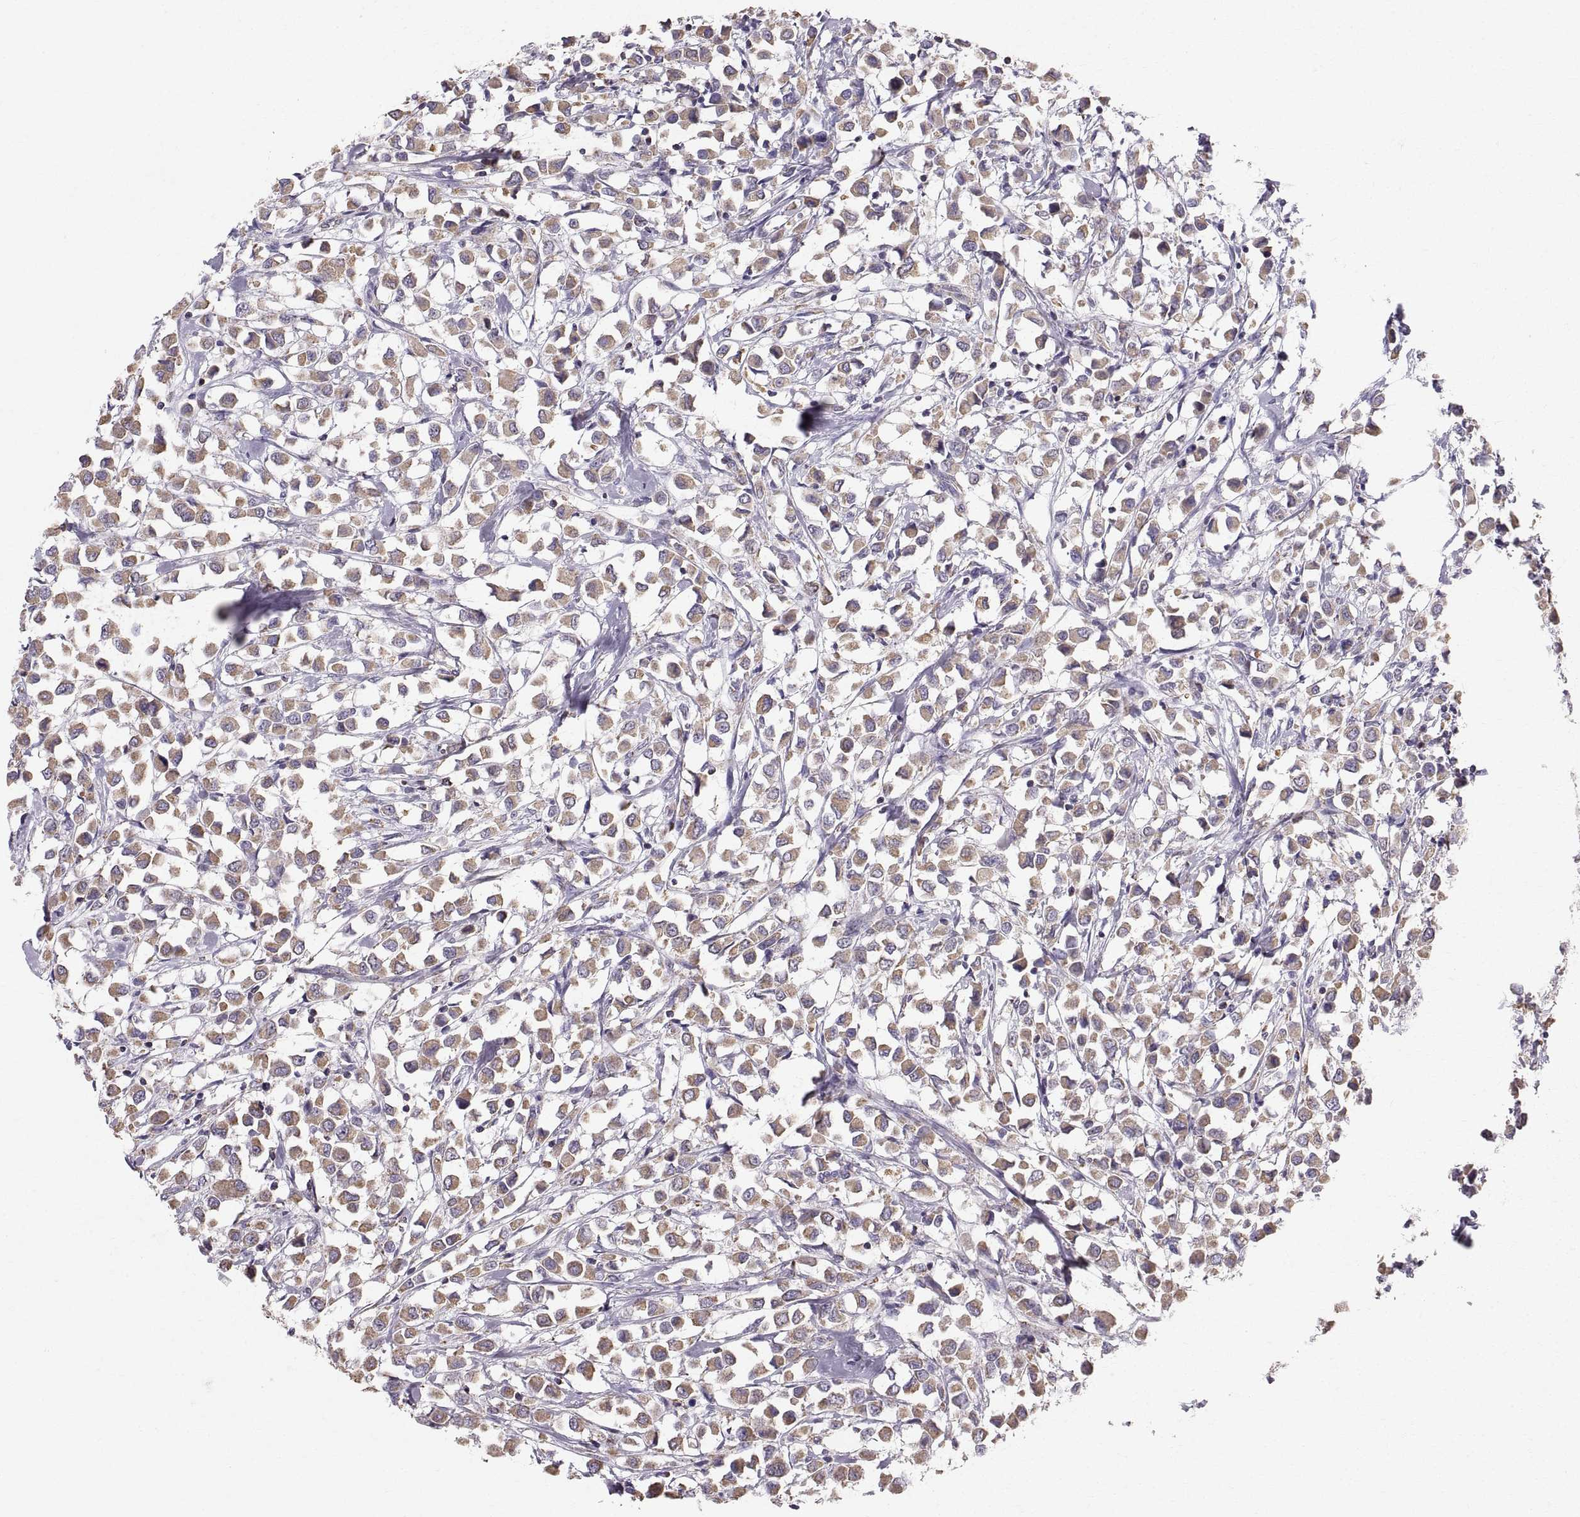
{"staining": {"intensity": "weak", "quantity": ">75%", "location": "cytoplasmic/membranous"}, "tissue": "breast cancer", "cell_type": "Tumor cells", "image_type": "cancer", "snomed": [{"axis": "morphology", "description": "Duct carcinoma"}, {"axis": "topography", "description": "Breast"}], "caption": "Brown immunohistochemical staining in breast cancer shows weak cytoplasmic/membranous expression in about >75% of tumor cells.", "gene": "STMND1", "patient": {"sex": "female", "age": 61}}